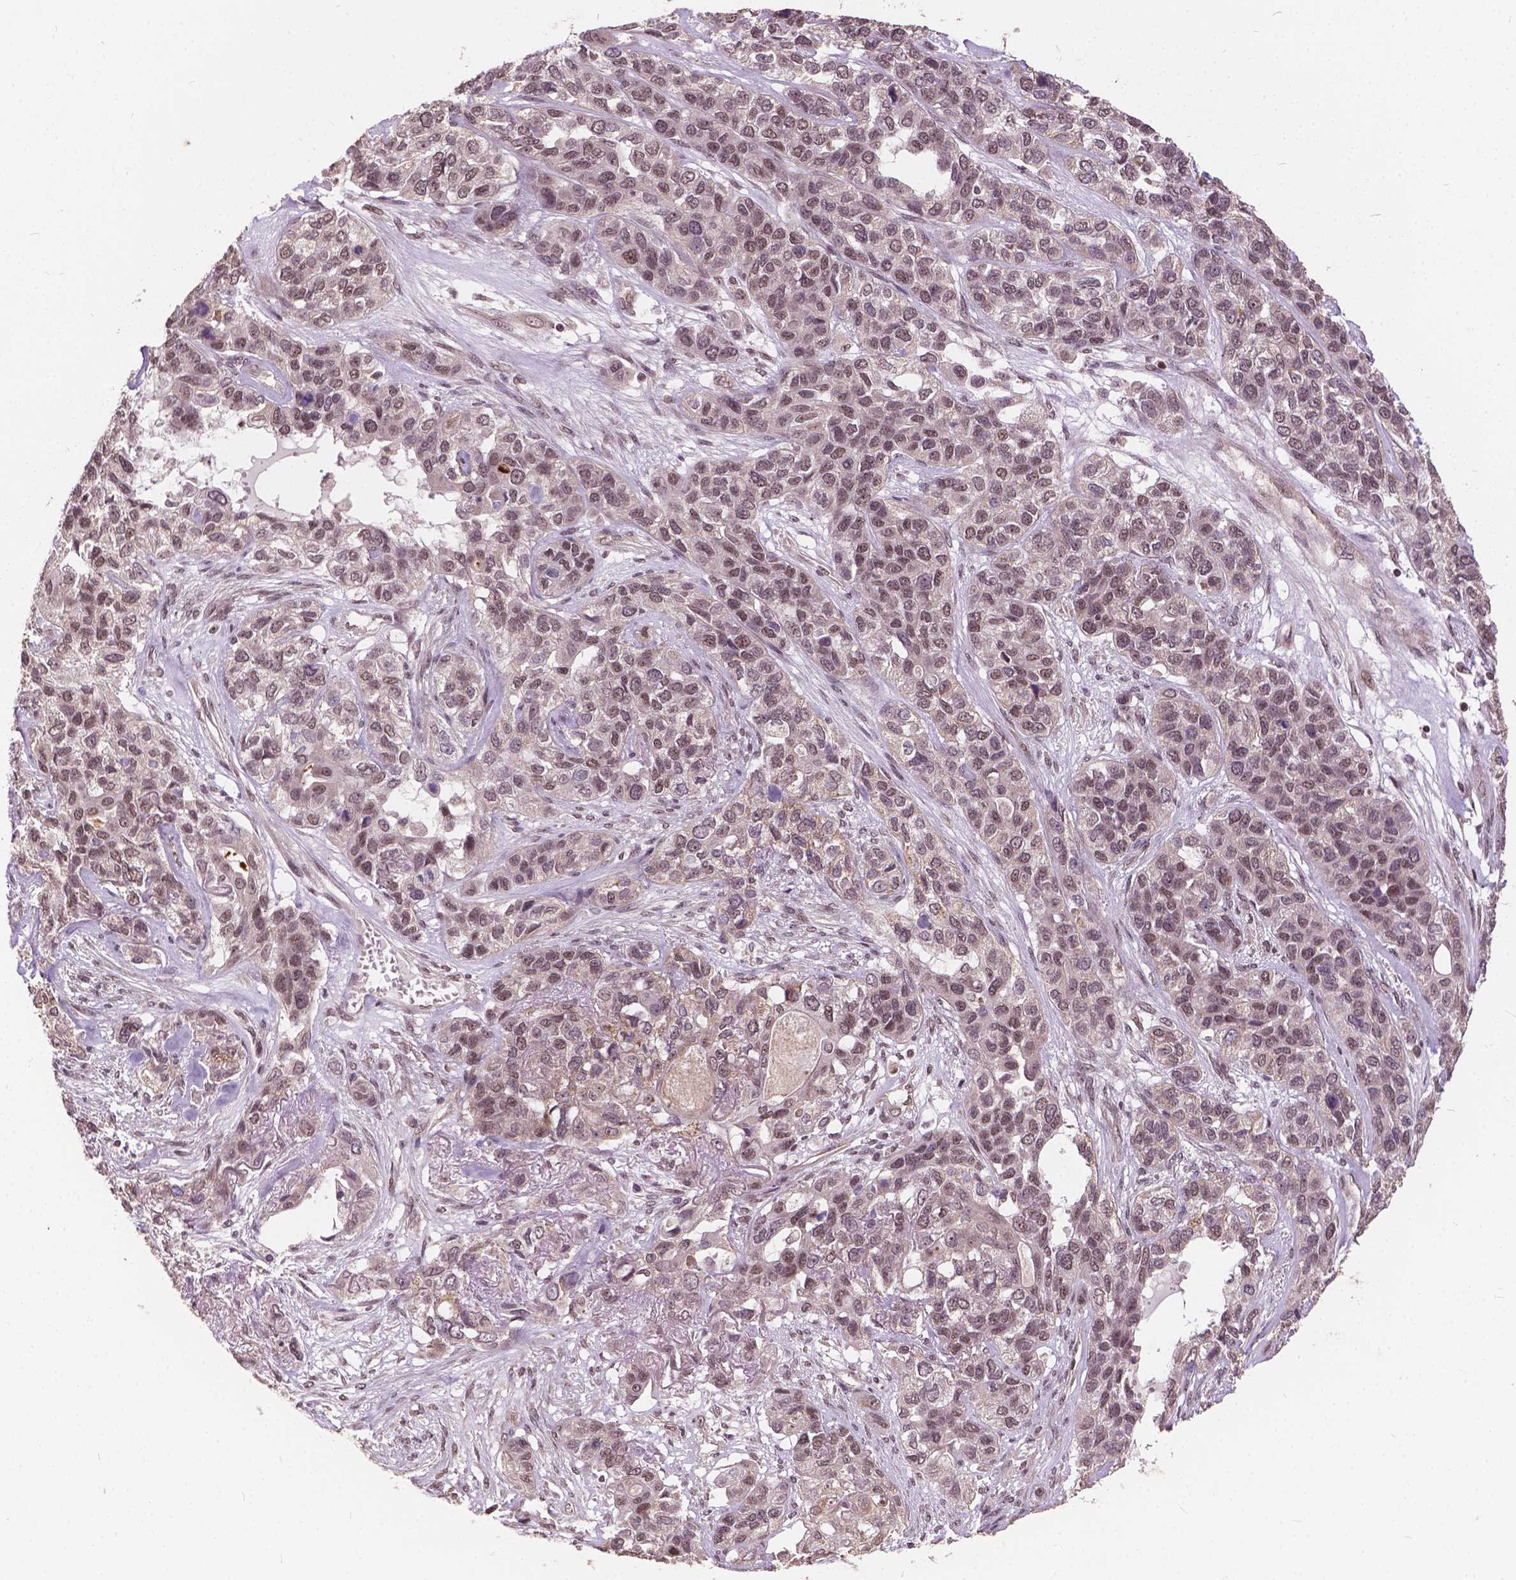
{"staining": {"intensity": "weak", "quantity": ">75%", "location": "nuclear"}, "tissue": "lung cancer", "cell_type": "Tumor cells", "image_type": "cancer", "snomed": [{"axis": "morphology", "description": "Squamous cell carcinoma, NOS"}, {"axis": "topography", "description": "Lung"}], "caption": "Immunohistochemical staining of lung cancer (squamous cell carcinoma) exhibits weak nuclear protein expression in approximately >75% of tumor cells. (DAB (3,3'-diaminobenzidine) IHC with brightfield microscopy, high magnification).", "gene": "GPS2", "patient": {"sex": "female", "age": 70}}